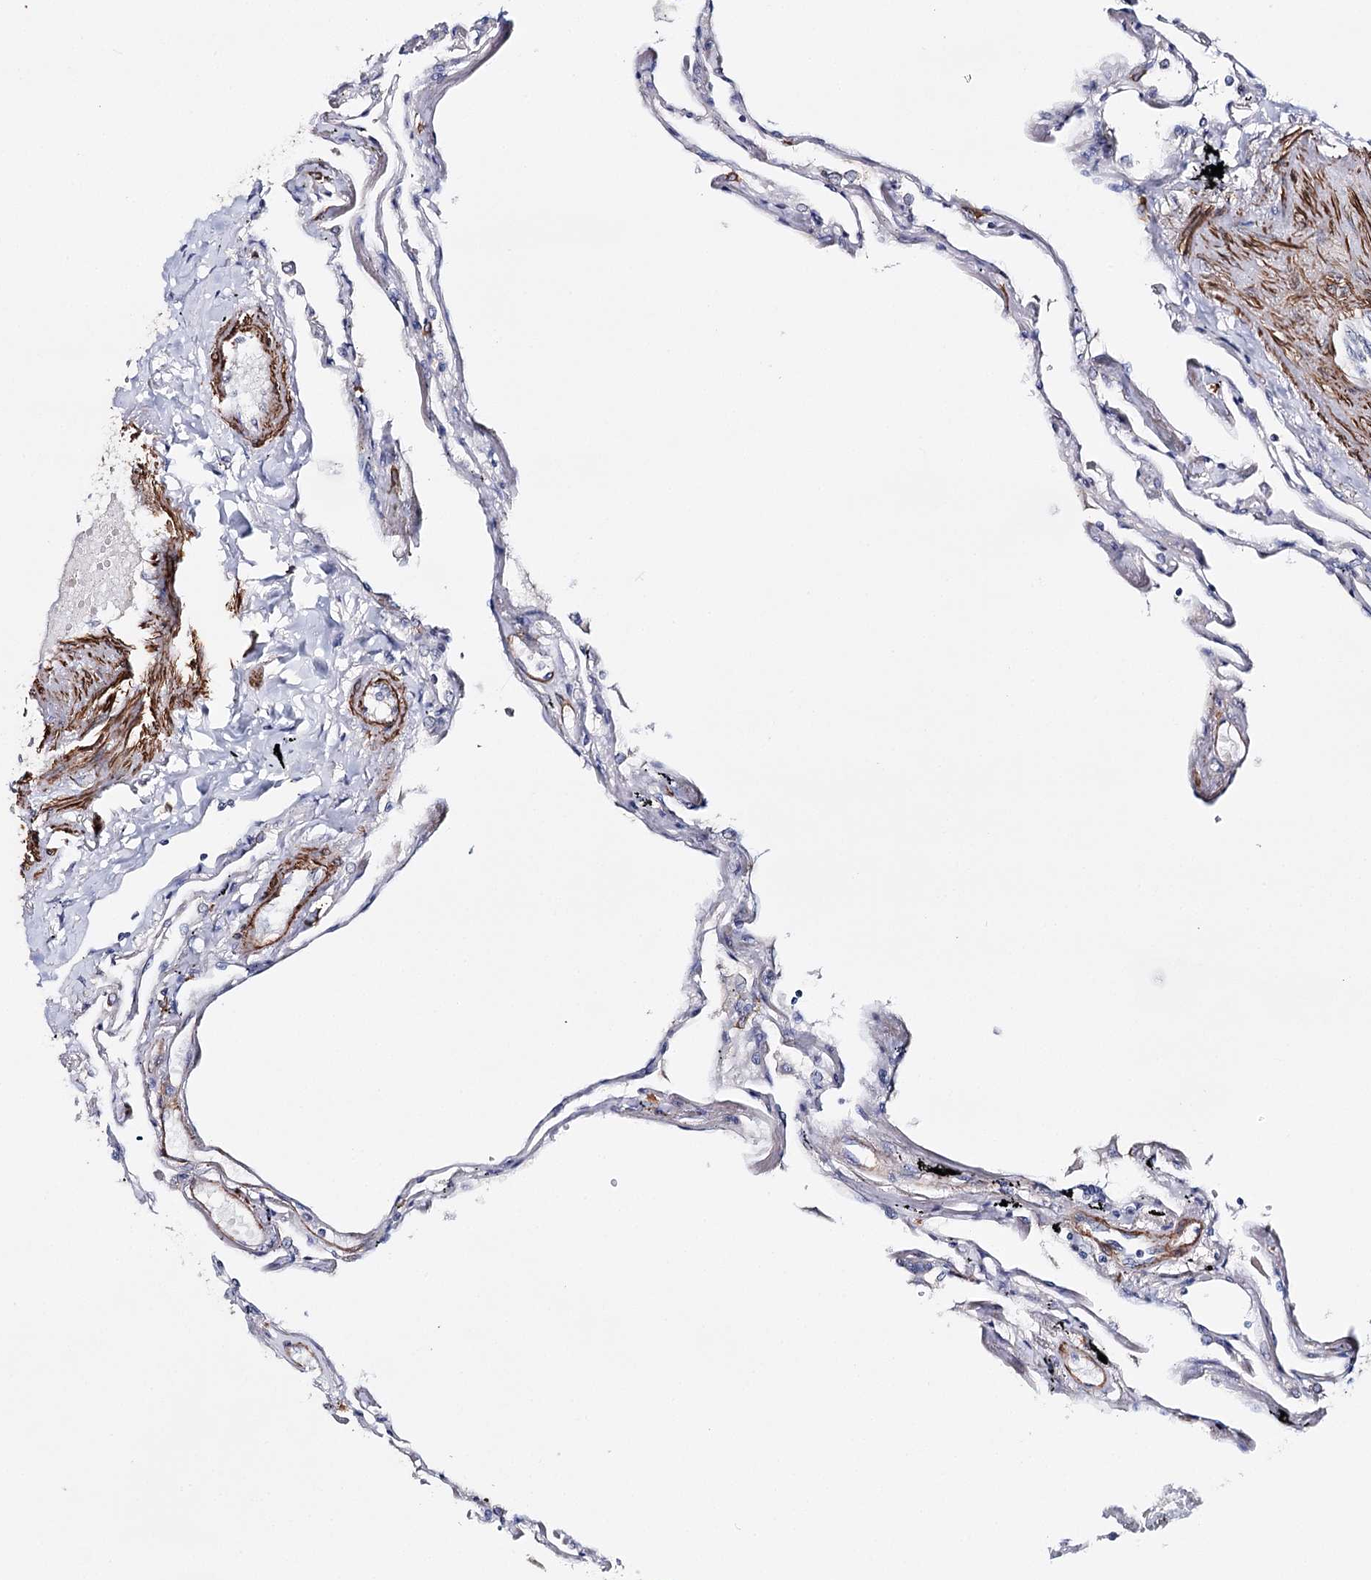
{"staining": {"intensity": "negative", "quantity": "none", "location": "none"}, "tissue": "lung", "cell_type": "Alveolar cells", "image_type": "normal", "snomed": [{"axis": "morphology", "description": "Normal tissue, NOS"}, {"axis": "topography", "description": "Lung"}], "caption": "DAB immunohistochemical staining of unremarkable human lung shows no significant expression in alveolar cells.", "gene": "CFAP46", "patient": {"sex": "female", "age": 67}}